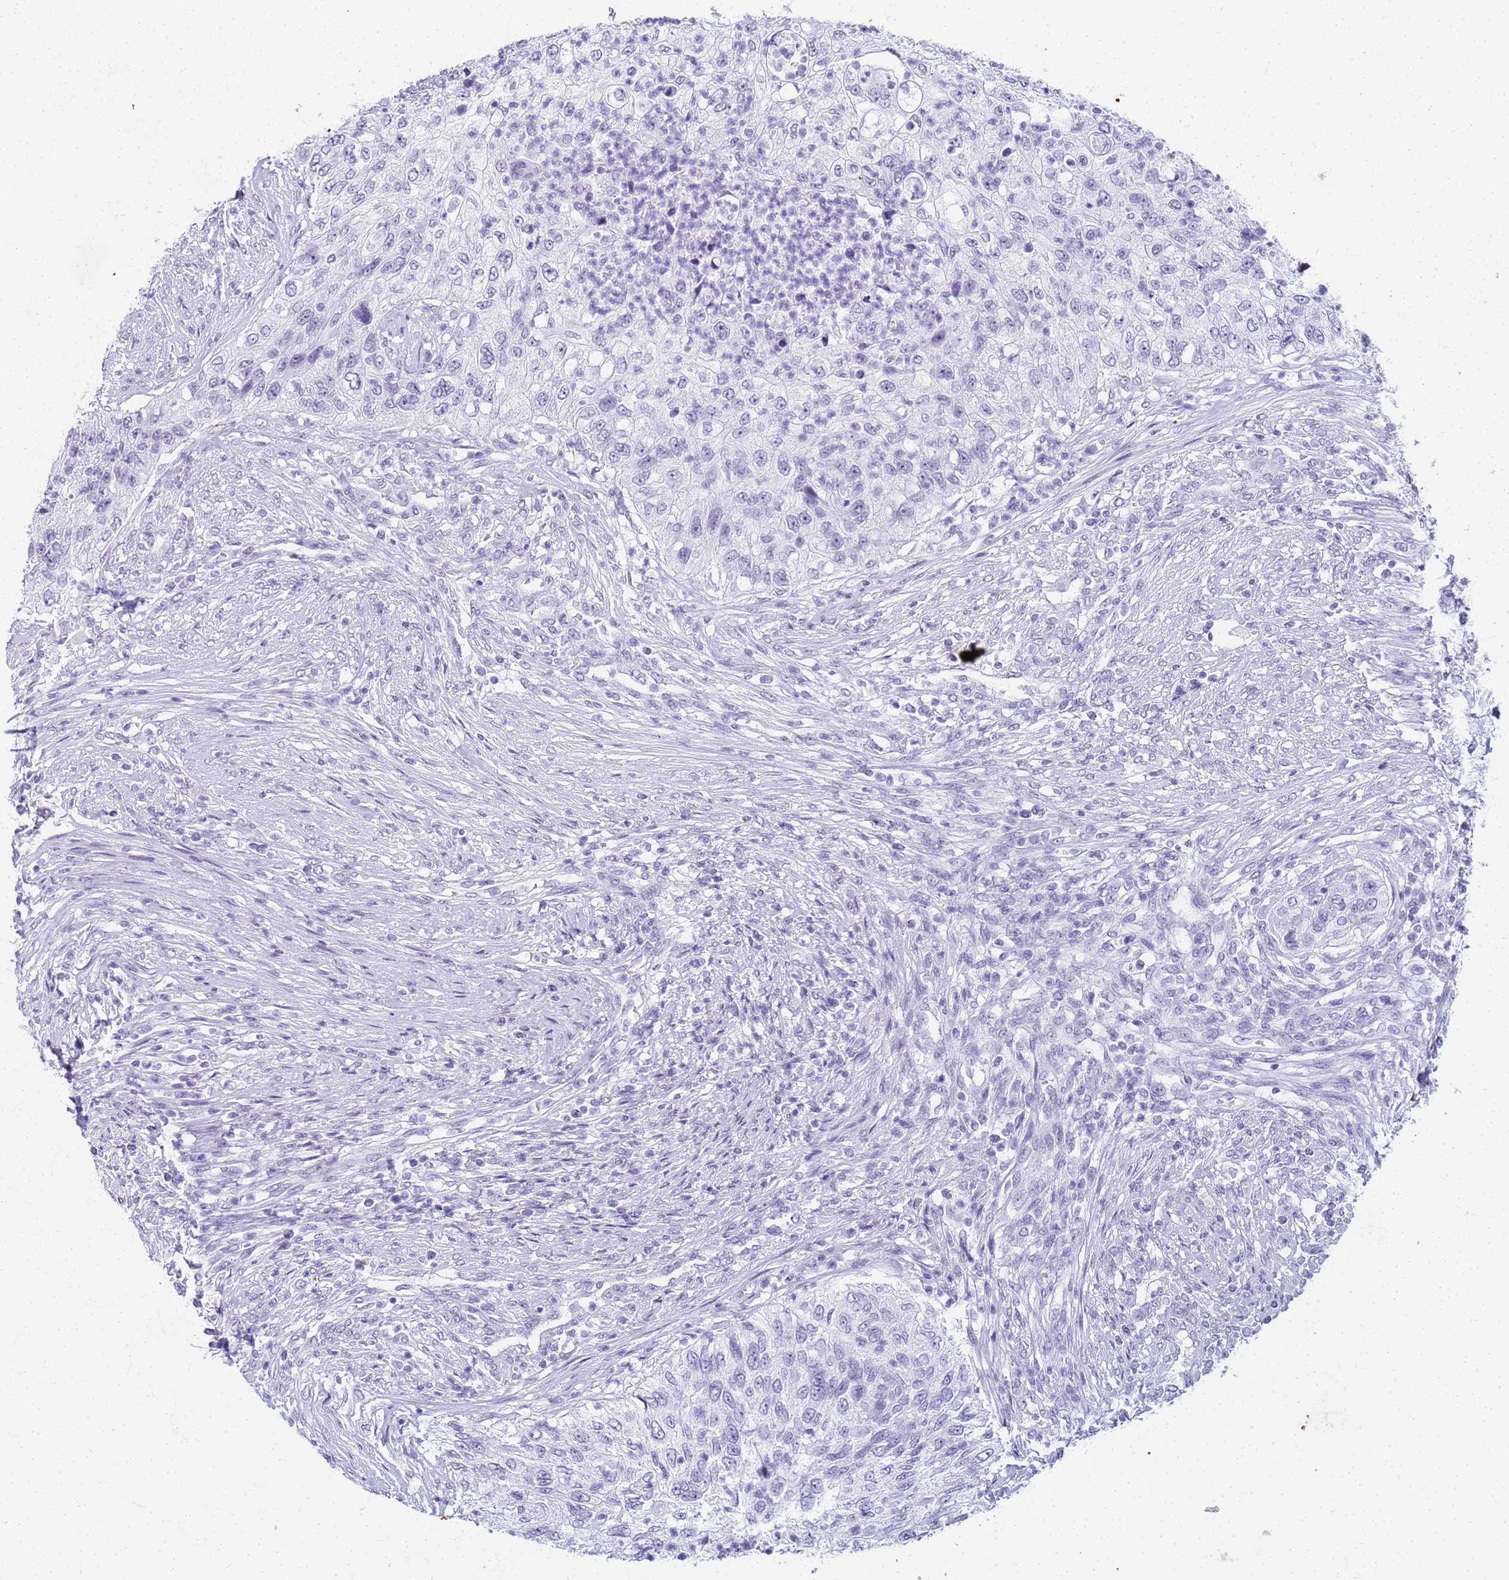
{"staining": {"intensity": "negative", "quantity": "none", "location": "none"}, "tissue": "urothelial cancer", "cell_type": "Tumor cells", "image_type": "cancer", "snomed": [{"axis": "morphology", "description": "Urothelial carcinoma, High grade"}, {"axis": "topography", "description": "Urinary bladder"}], "caption": "Human urothelial cancer stained for a protein using immunohistochemistry displays no staining in tumor cells.", "gene": "SLC7A9", "patient": {"sex": "female", "age": 60}}